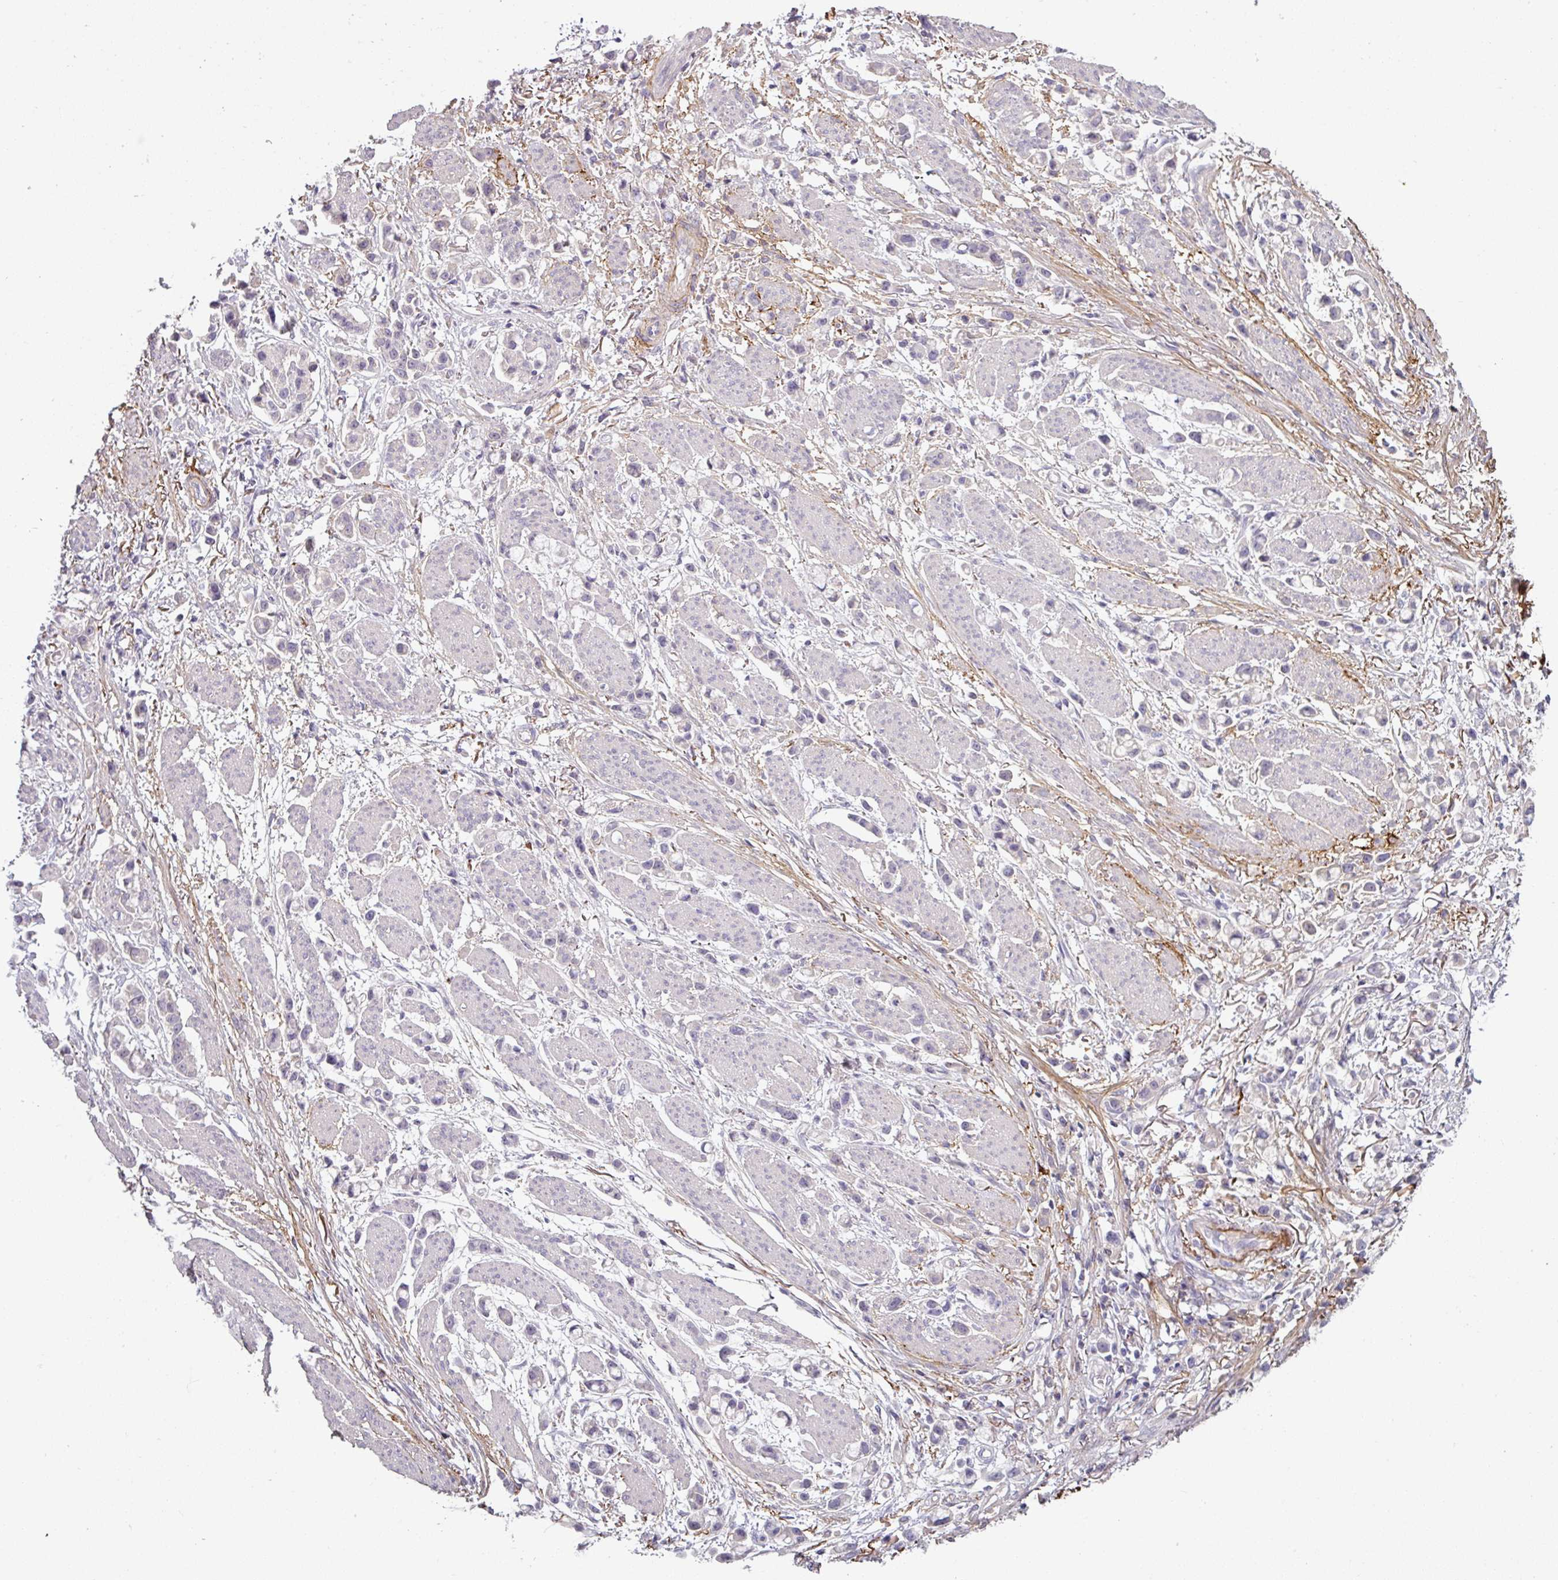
{"staining": {"intensity": "negative", "quantity": "none", "location": "none"}, "tissue": "stomach cancer", "cell_type": "Tumor cells", "image_type": "cancer", "snomed": [{"axis": "morphology", "description": "Adenocarcinoma, NOS"}, {"axis": "topography", "description": "Stomach"}], "caption": "Tumor cells show no significant positivity in stomach cancer.", "gene": "MTMR14", "patient": {"sex": "female", "age": 81}}